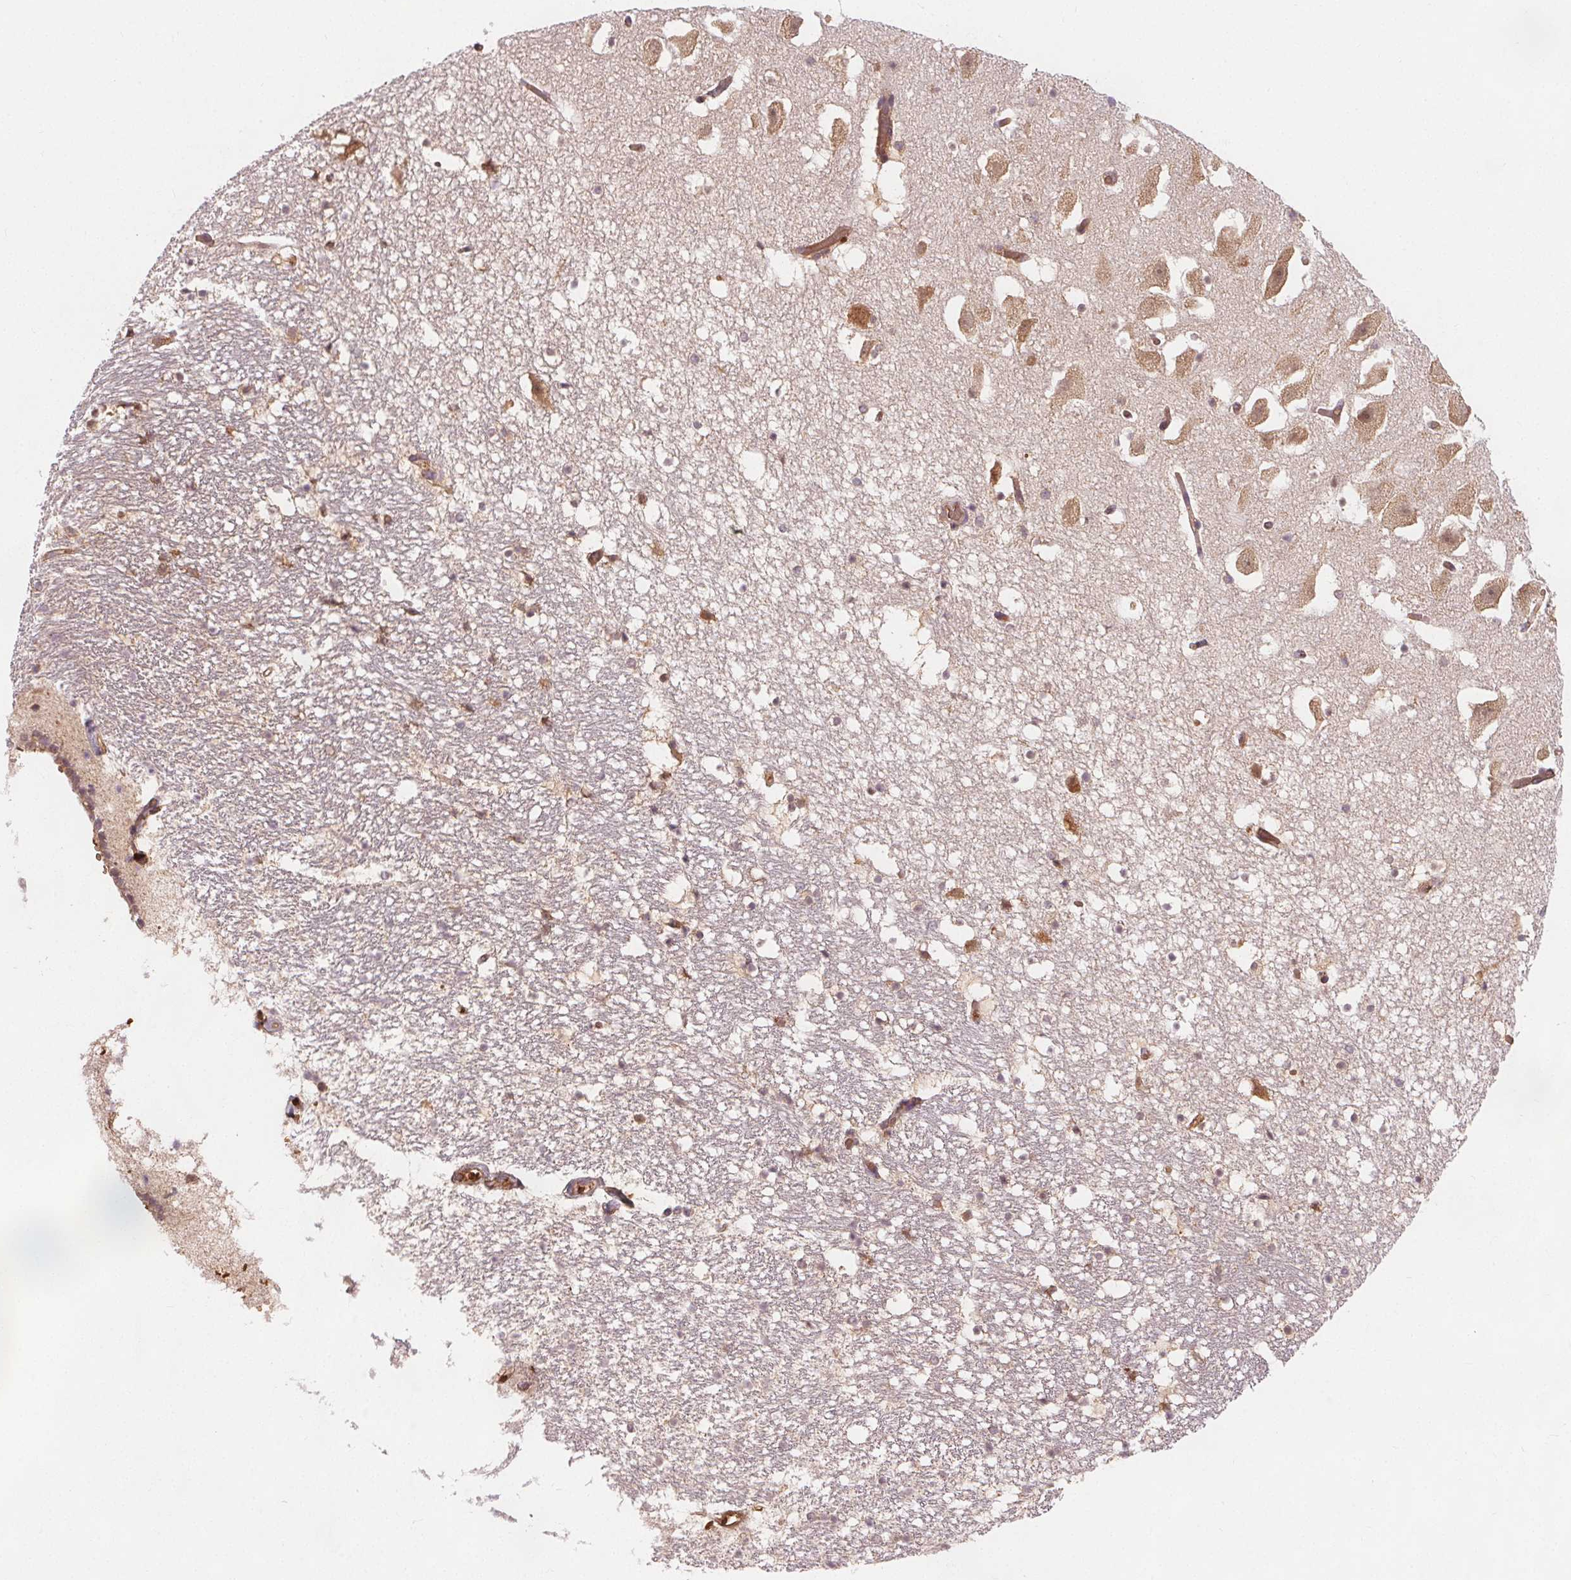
{"staining": {"intensity": "weak", "quantity": "<25%", "location": "cytoplasmic/membranous"}, "tissue": "hippocampus", "cell_type": "Glial cells", "image_type": "normal", "snomed": [{"axis": "morphology", "description": "Normal tissue, NOS"}, {"axis": "topography", "description": "Hippocampus"}], "caption": "The immunohistochemistry (IHC) histopathology image has no significant expression in glial cells of hippocampus. The staining was performed using DAB to visualize the protein expression in brown, while the nuclei were stained in blue with hematoxylin (Magnification: 20x).", "gene": "EIF3D", "patient": {"sex": "male", "age": 26}}